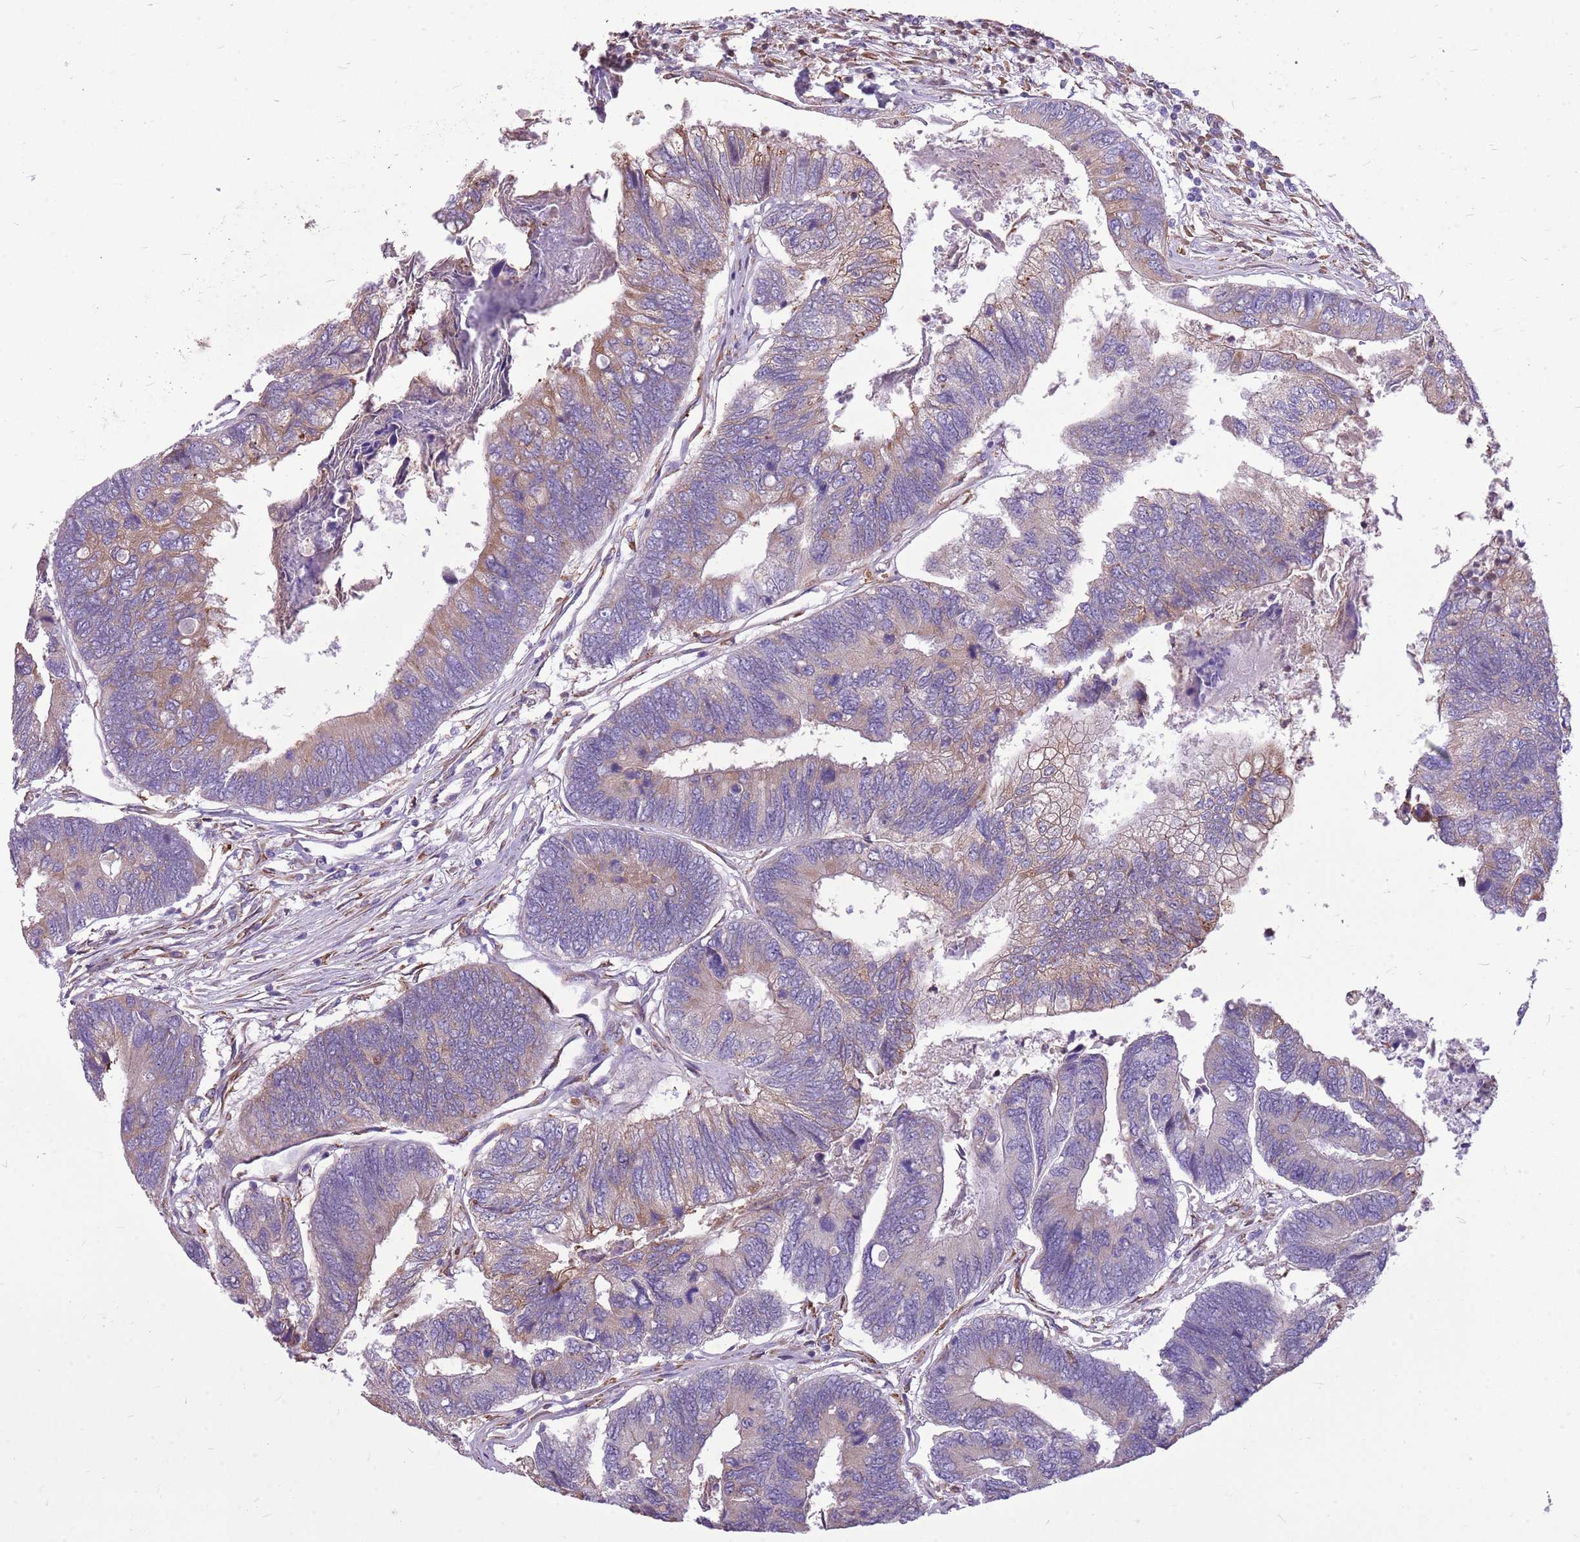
{"staining": {"intensity": "weak", "quantity": "<25%", "location": "cytoplasmic/membranous"}, "tissue": "colorectal cancer", "cell_type": "Tumor cells", "image_type": "cancer", "snomed": [{"axis": "morphology", "description": "Adenocarcinoma, NOS"}, {"axis": "topography", "description": "Colon"}], "caption": "Human colorectal cancer (adenocarcinoma) stained for a protein using immunohistochemistry (IHC) reveals no staining in tumor cells.", "gene": "KCTD19", "patient": {"sex": "female", "age": 67}}